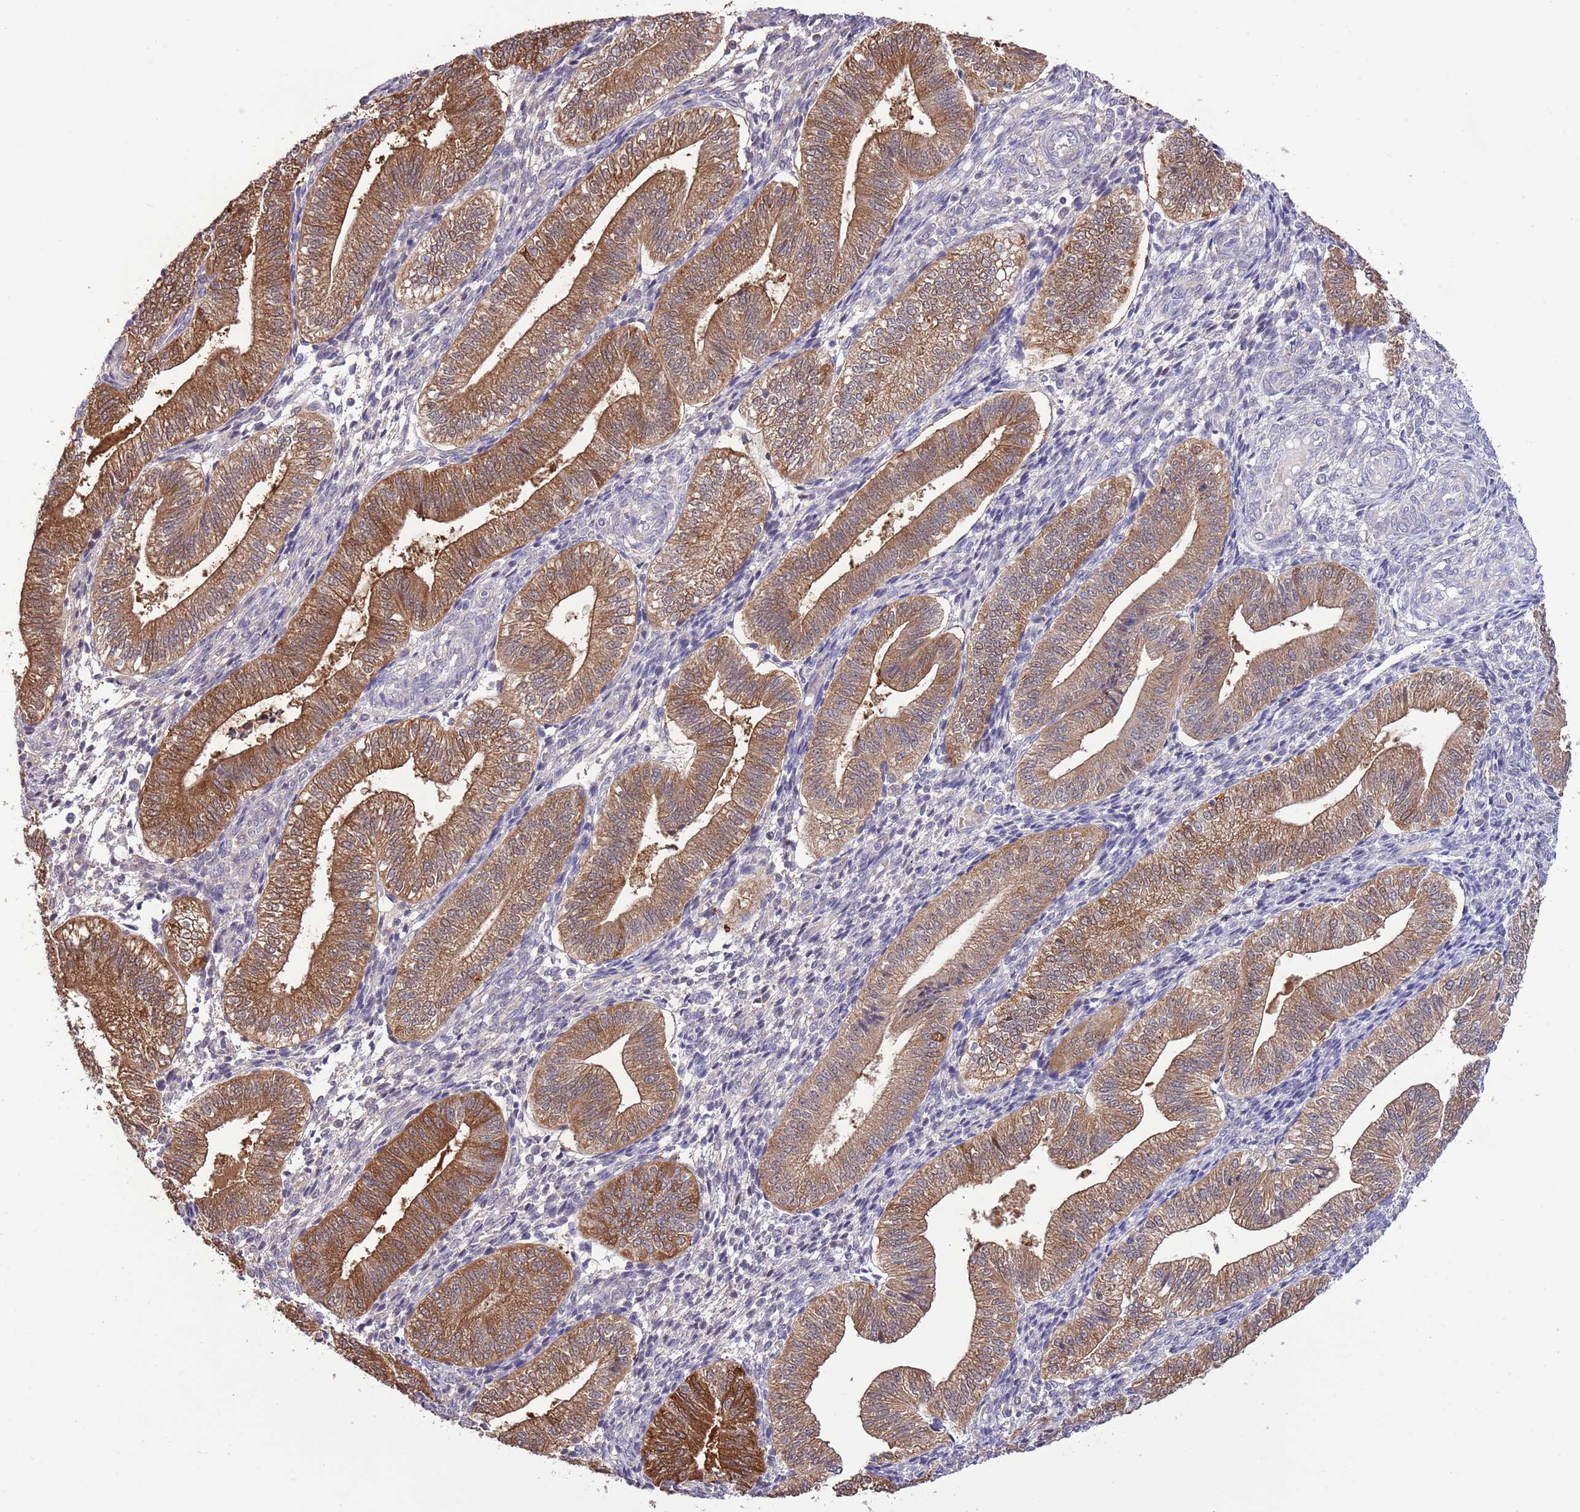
{"staining": {"intensity": "negative", "quantity": "none", "location": "none"}, "tissue": "endometrium", "cell_type": "Cells in endometrial stroma", "image_type": "normal", "snomed": [{"axis": "morphology", "description": "Normal tissue, NOS"}, {"axis": "topography", "description": "Endometrium"}], "caption": "This is a micrograph of IHC staining of benign endometrium, which shows no positivity in cells in endometrial stroma.", "gene": "PRR32", "patient": {"sex": "female", "age": 34}}